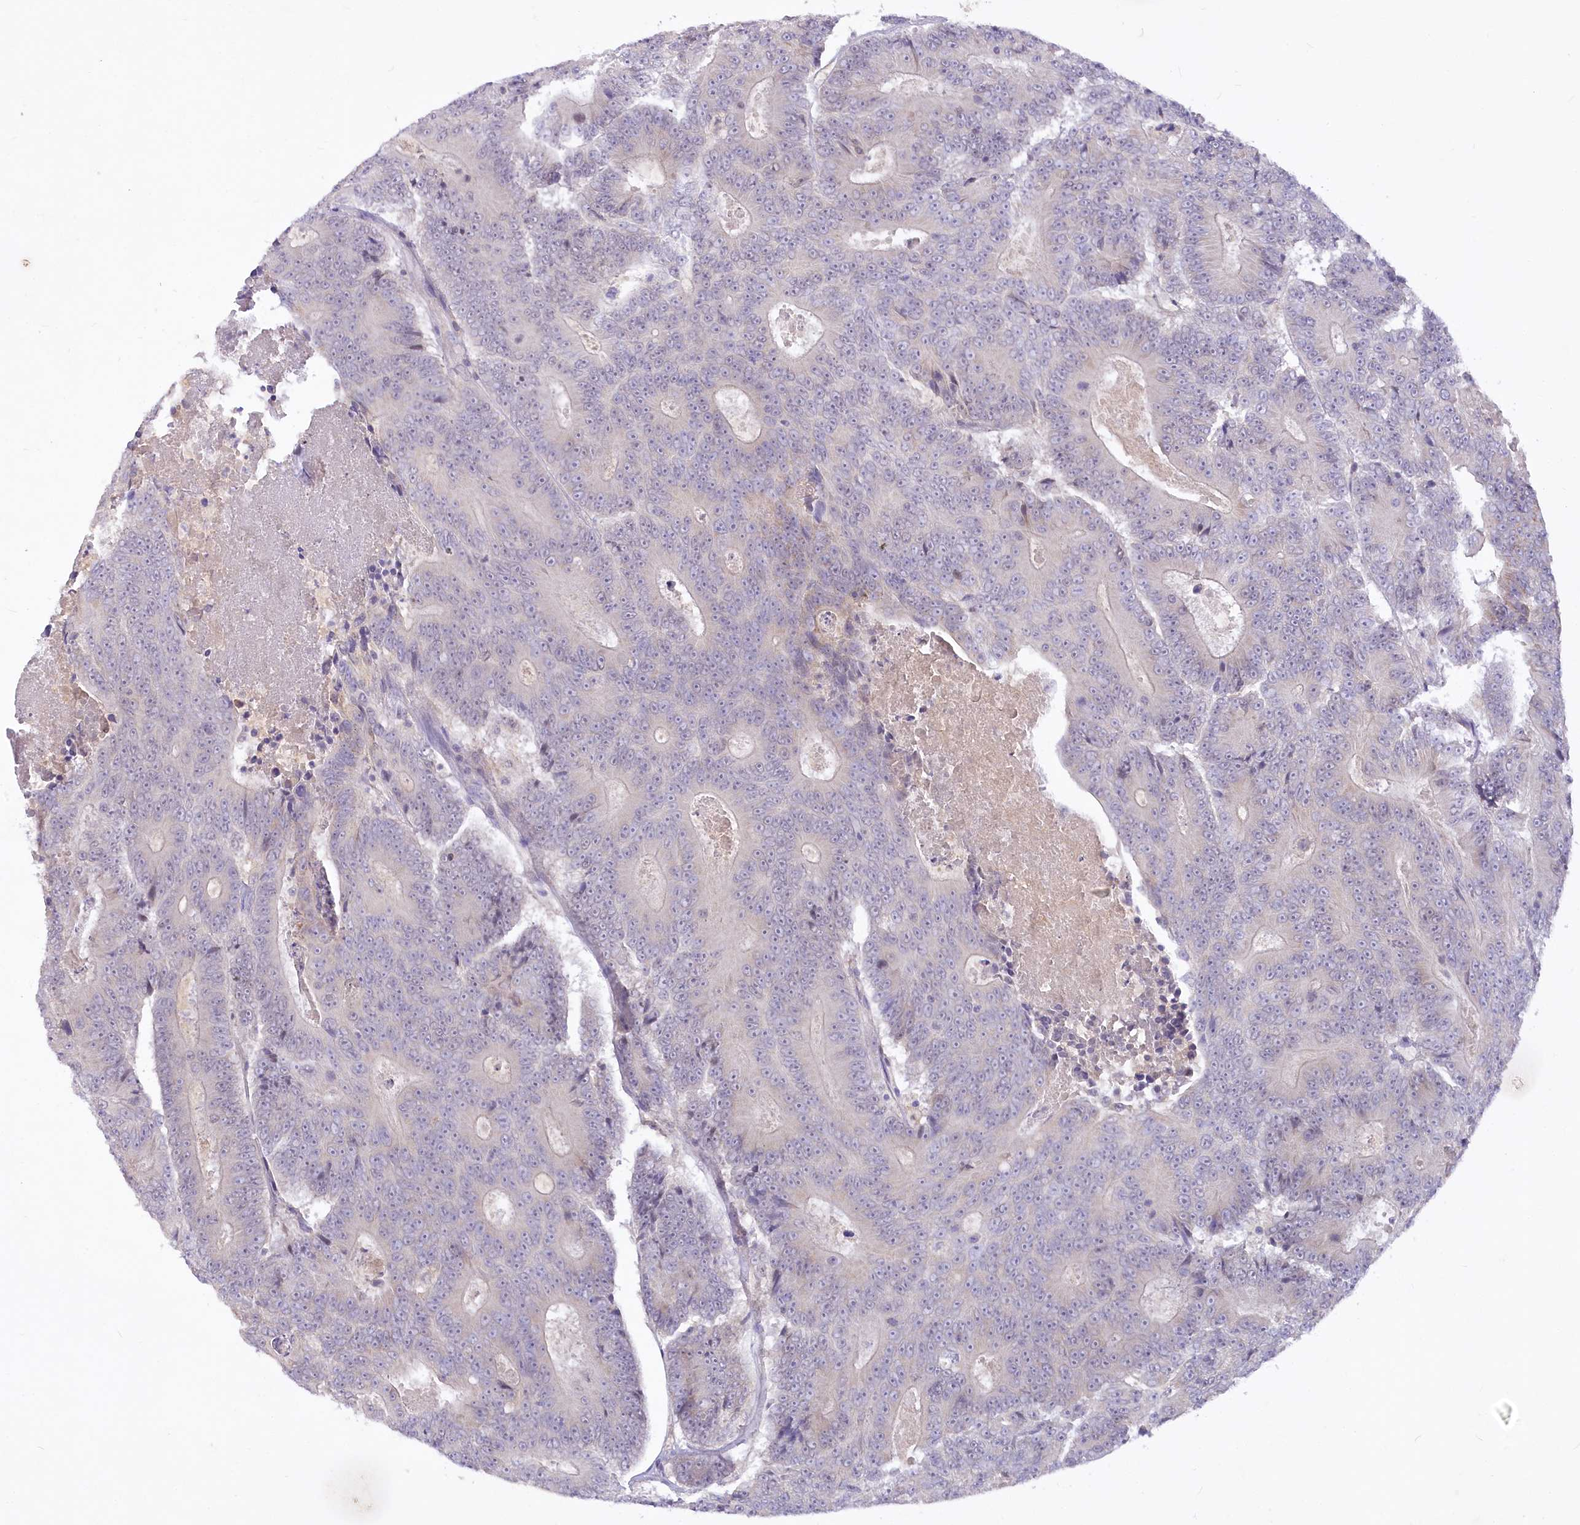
{"staining": {"intensity": "negative", "quantity": "none", "location": "none"}, "tissue": "colorectal cancer", "cell_type": "Tumor cells", "image_type": "cancer", "snomed": [{"axis": "morphology", "description": "Adenocarcinoma, NOS"}, {"axis": "topography", "description": "Colon"}], "caption": "Immunohistochemical staining of colorectal cancer (adenocarcinoma) exhibits no significant positivity in tumor cells. (DAB (3,3'-diaminobenzidine) immunohistochemistry (IHC), high magnification).", "gene": "EFHC2", "patient": {"sex": "male", "age": 83}}